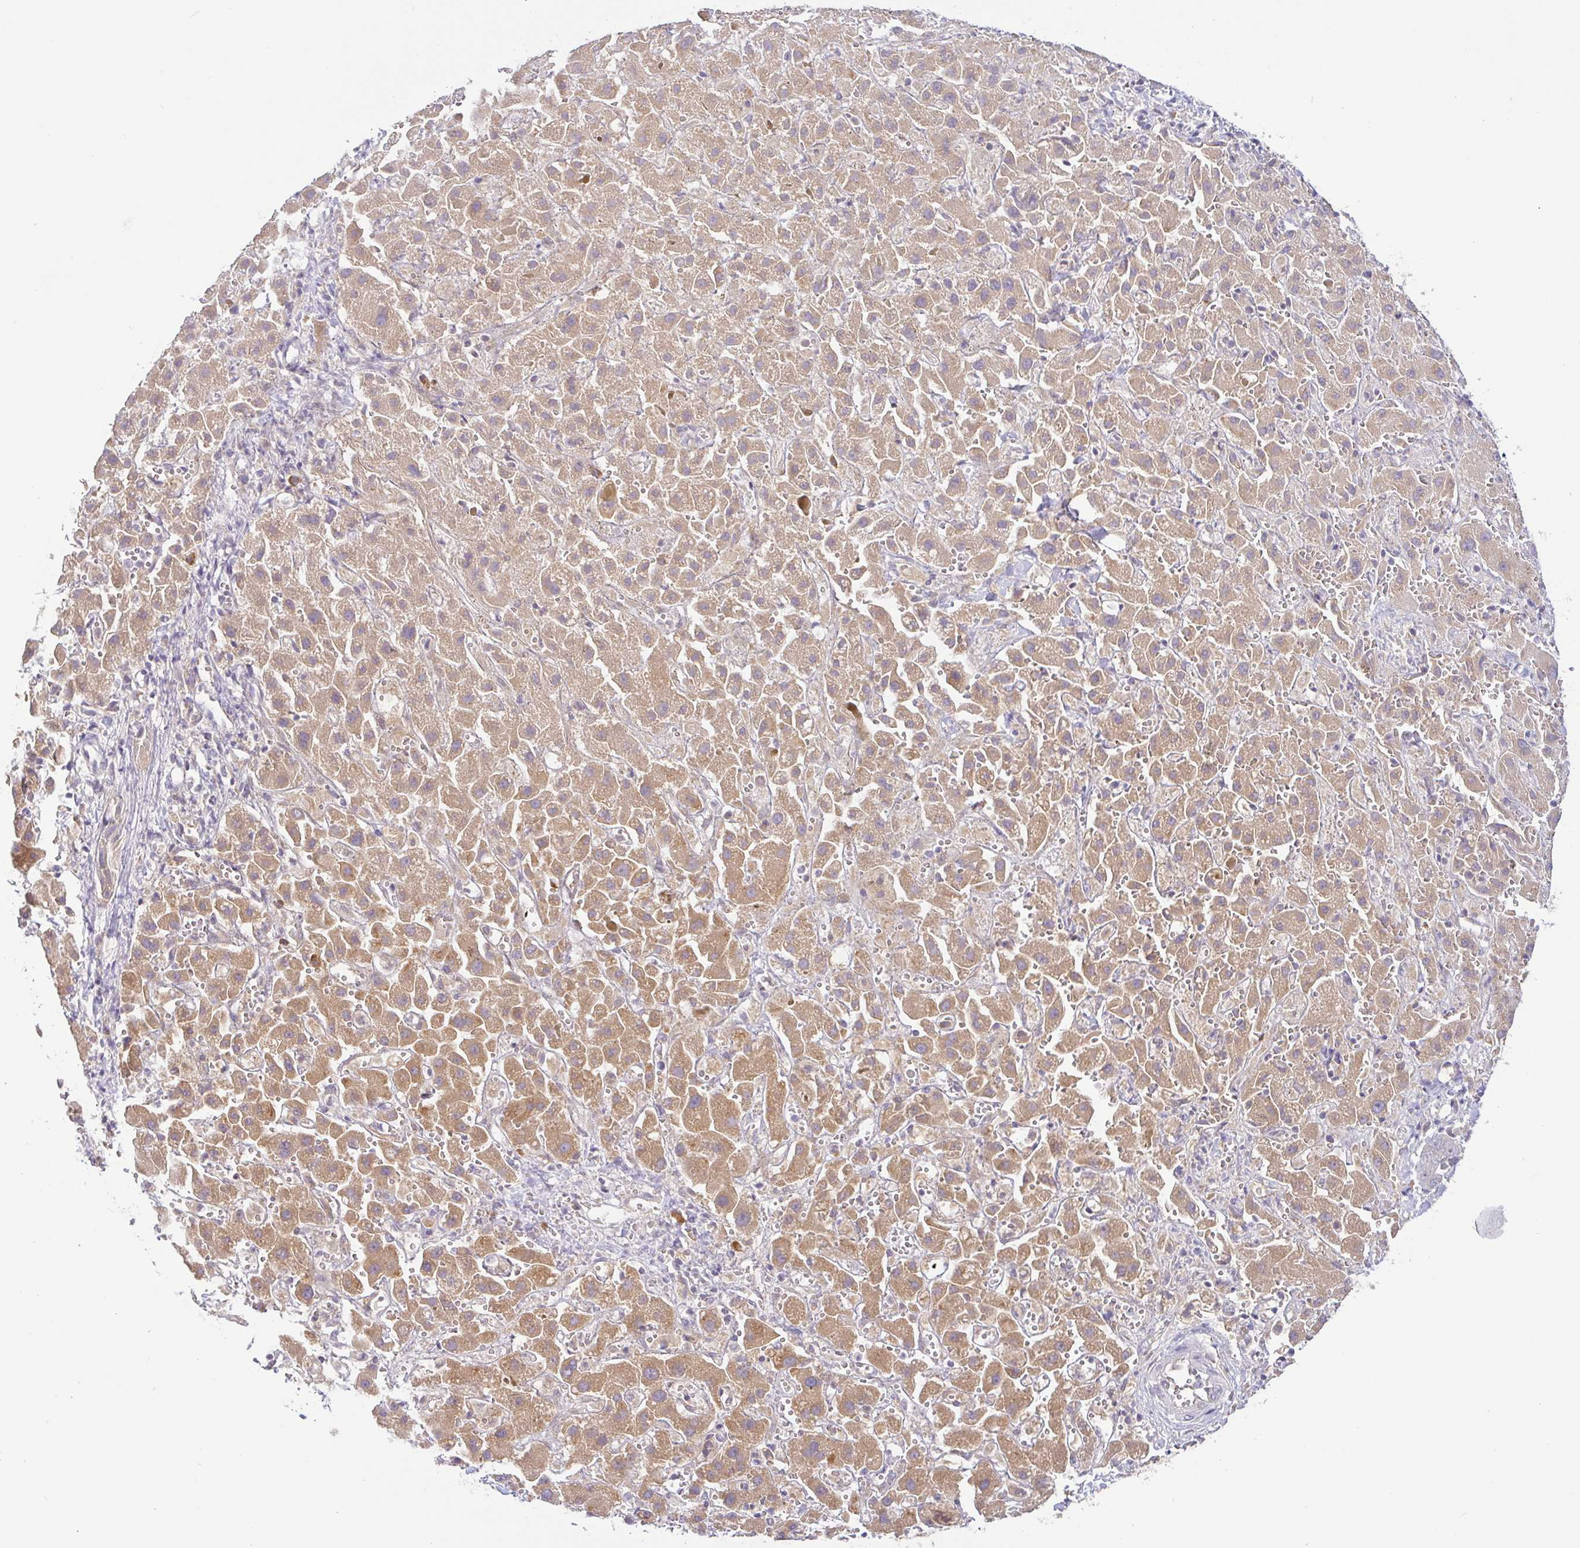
{"staining": {"intensity": "moderate", "quantity": ">75%", "location": "cytoplasmic/membranous"}, "tissue": "liver cancer", "cell_type": "Tumor cells", "image_type": "cancer", "snomed": [{"axis": "morphology", "description": "Cholangiocarcinoma"}, {"axis": "topography", "description": "Liver"}], "caption": "Protein staining exhibits moderate cytoplasmic/membranous positivity in approximately >75% of tumor cells in liver cancer (cholangiocarcinoma).", "gene": "DERL2", "patient": {"sex": "female", "age": 52}}